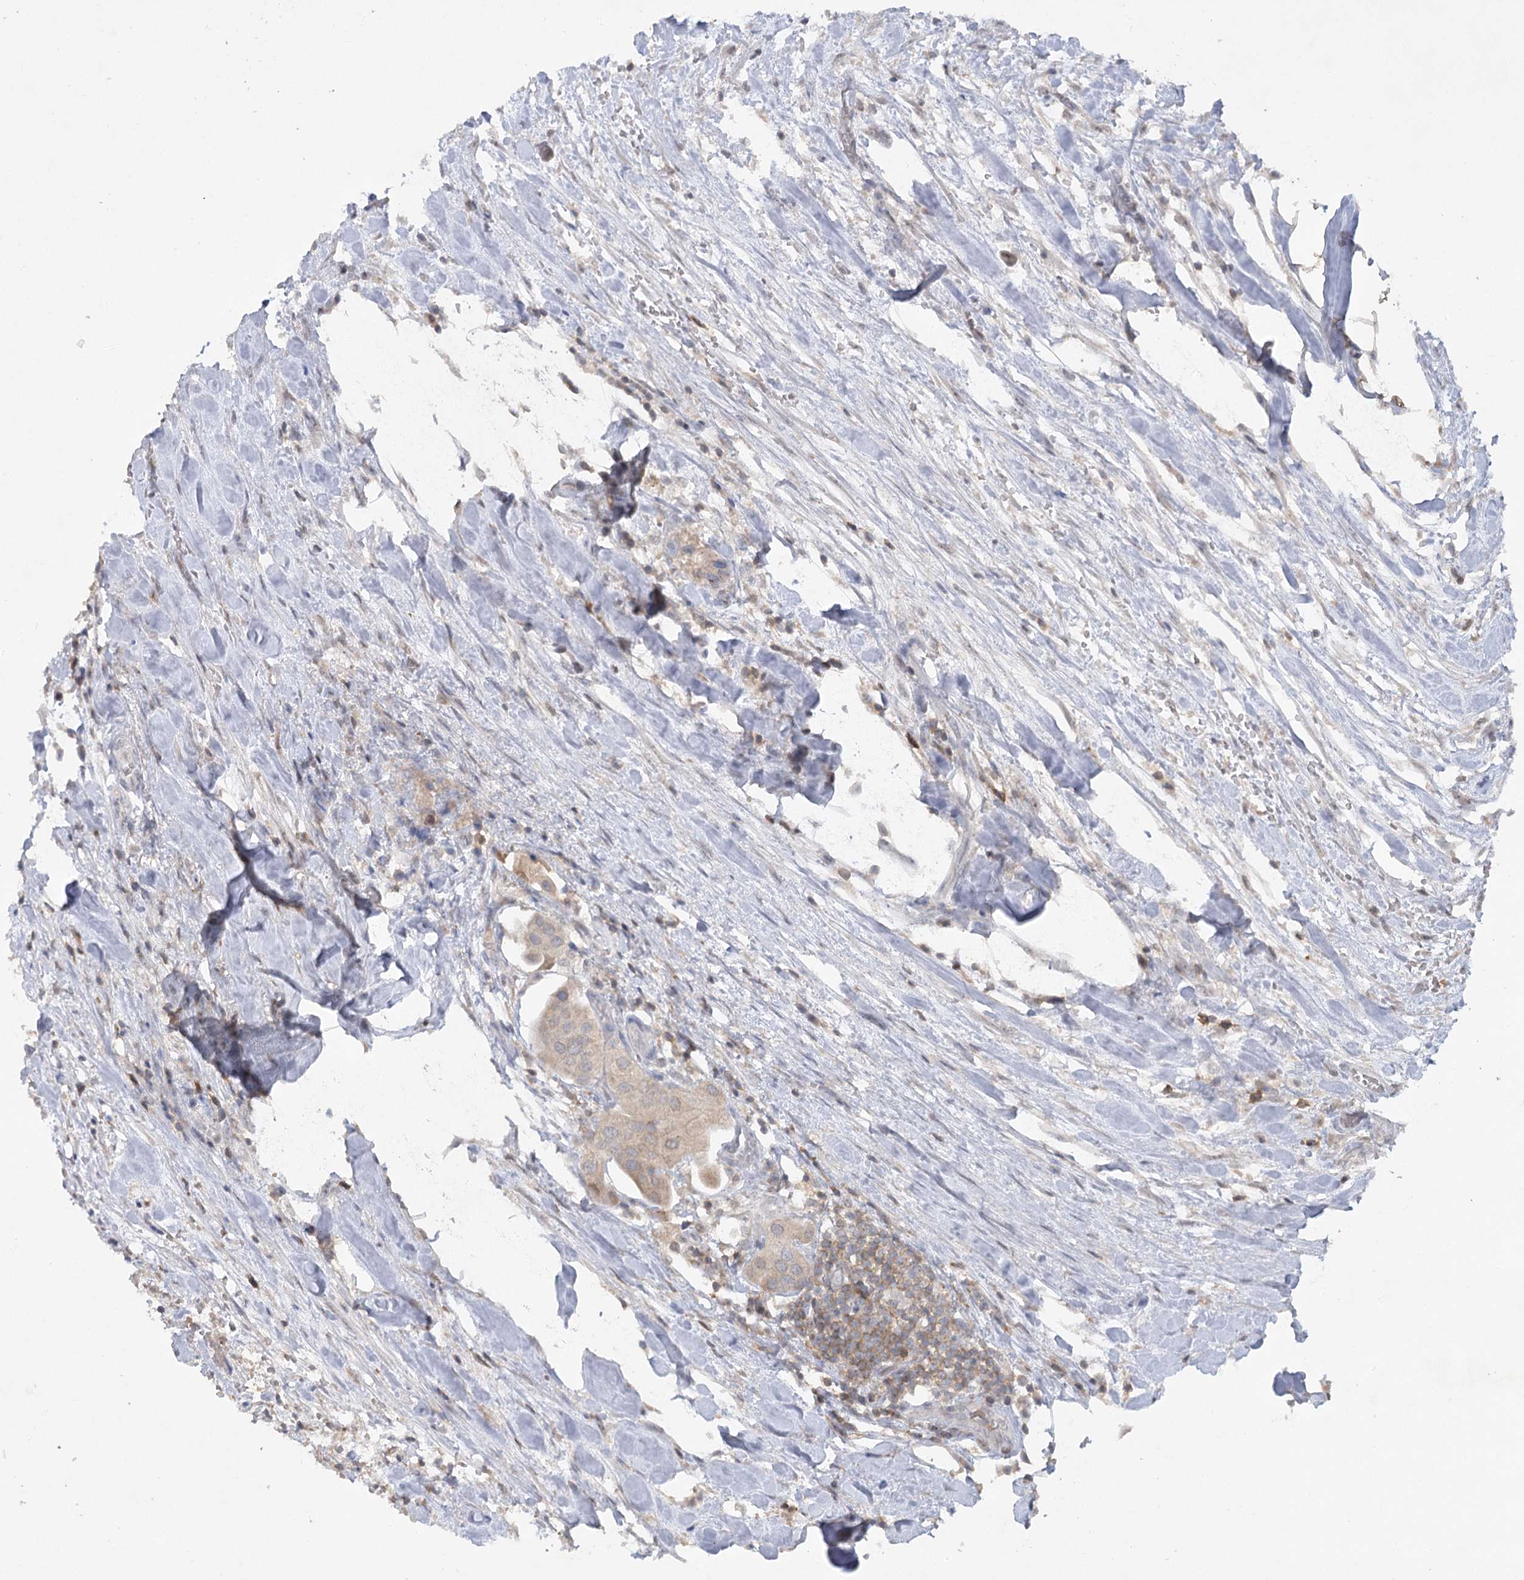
{"staining": {"intensity": "weak", "quantity": ">75%", "location": "cytoplasmic/membranous"}, "tissue": "urothelial cancer", "cell_type": "Tumor cells", "image_type": "cancer", "snomed": [{"axis": "morphology", "description": "Urothelial carcinoma, High grade"}, {"axis": "topography", "description": "Urinary bladder"}], "caption": "This photomicrograph reveals urothelial cancer stained with IHC to label a protein in brown. The cytoplasmic/membranous of tumor cells show weak positivity for the protein. Nuclei are counter-stained blue.", "gene": "TRAF3IP1", "patient": {"sex": "male", "age": 64}}